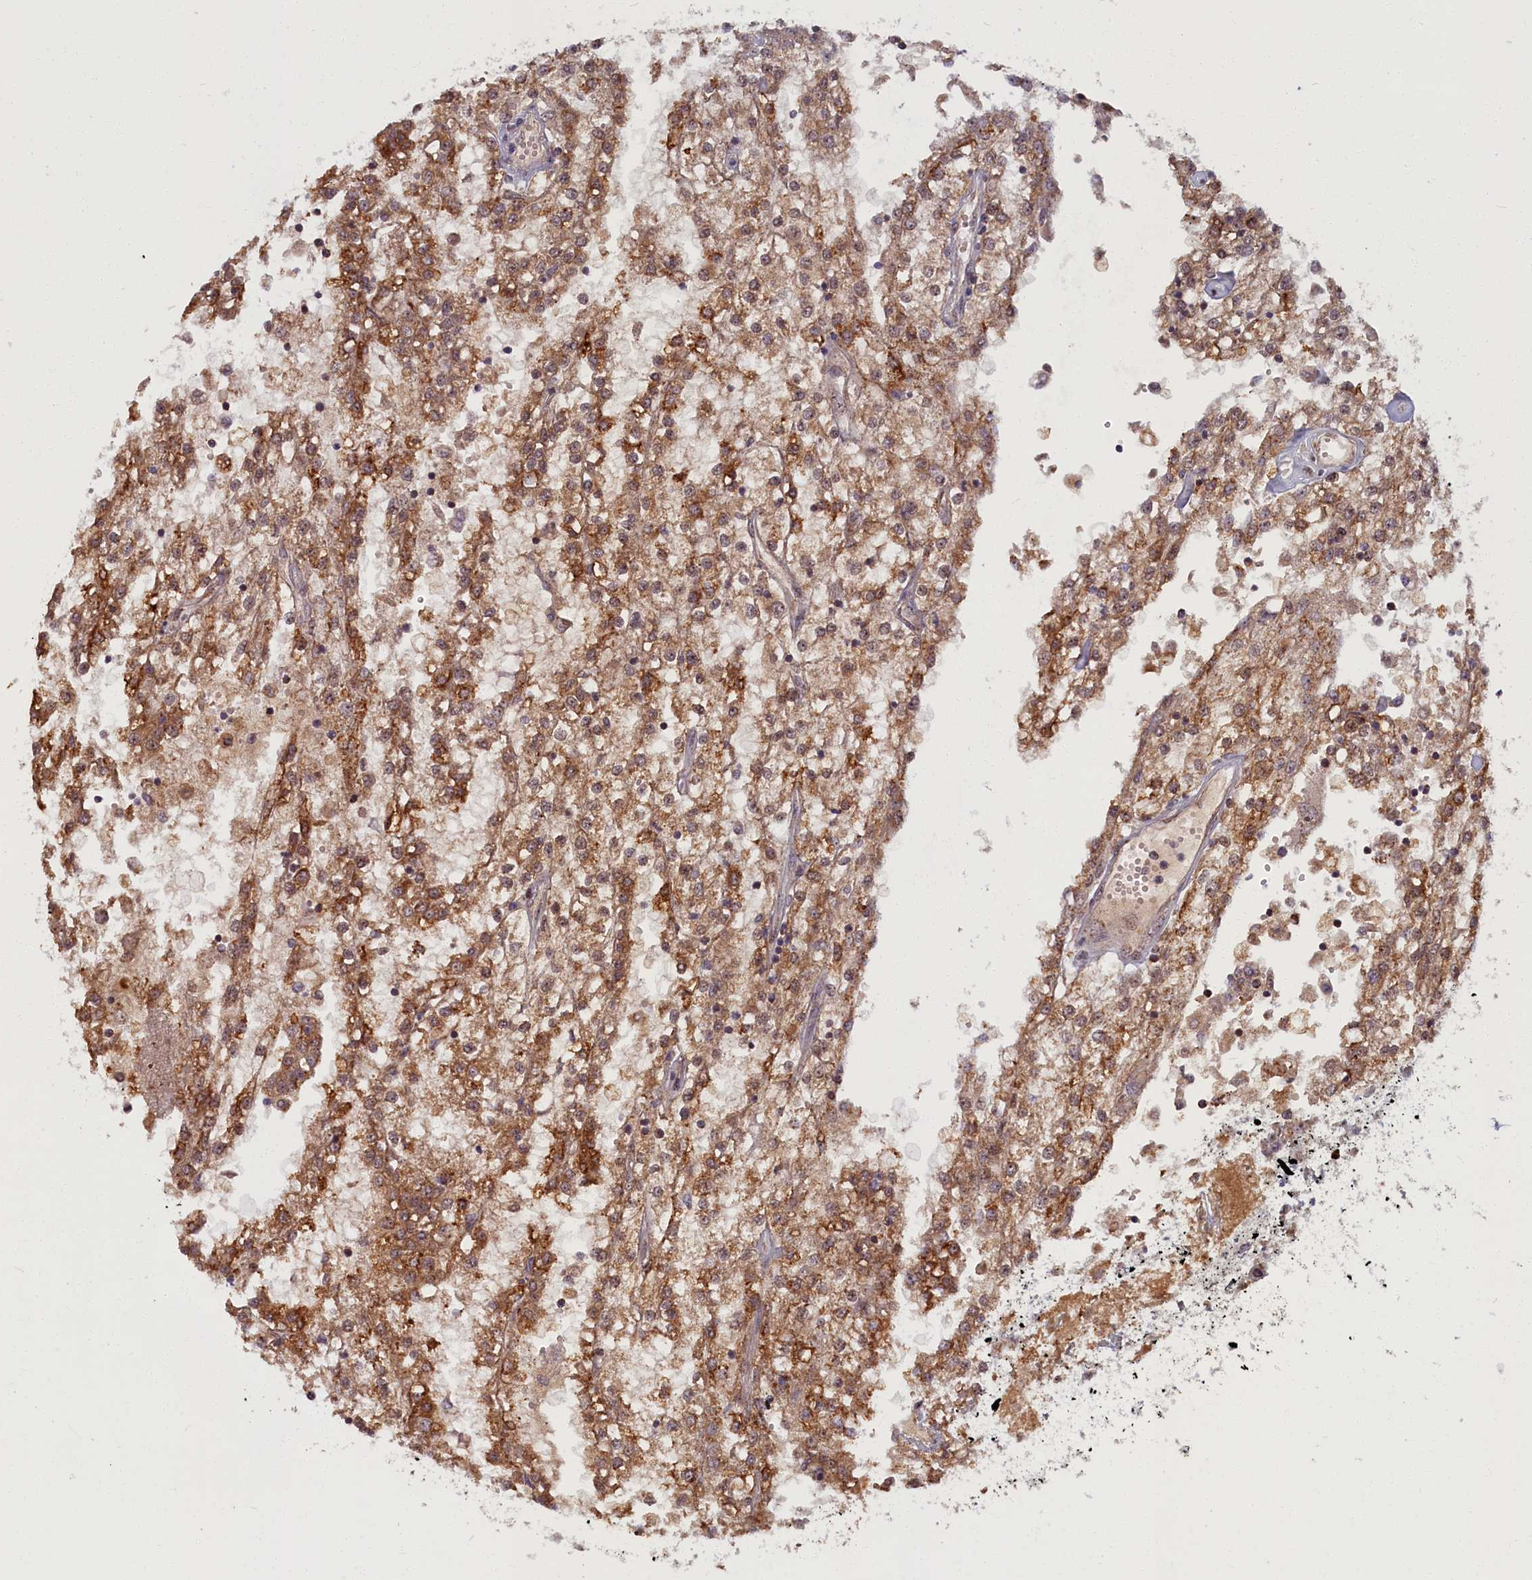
{"staining": {"intensity": "moderate", "quantity": ">75%", "location": "cytoplasmic/membranous"}, "tissue": "renal cancer", "cell_type": "Tumor cells", "image_type": "cancer", "snomed": [{"axis": "morphology", "description": "Adenocarcinoma, NOS"}, {"axis": "topography", "description": "Kidney"}], "caption": "Tumor cells display moderate cytoplasmic/membranous positivity in approximately >75% of cells in renal adenocarcinoma. The staining is performed using DAB brown chromogen to label protein expression. The nuclei are counter-stained blue using hematoxylin.", "gene": "PLA2G10", "patient": {"sex": "female", "age": 52}}